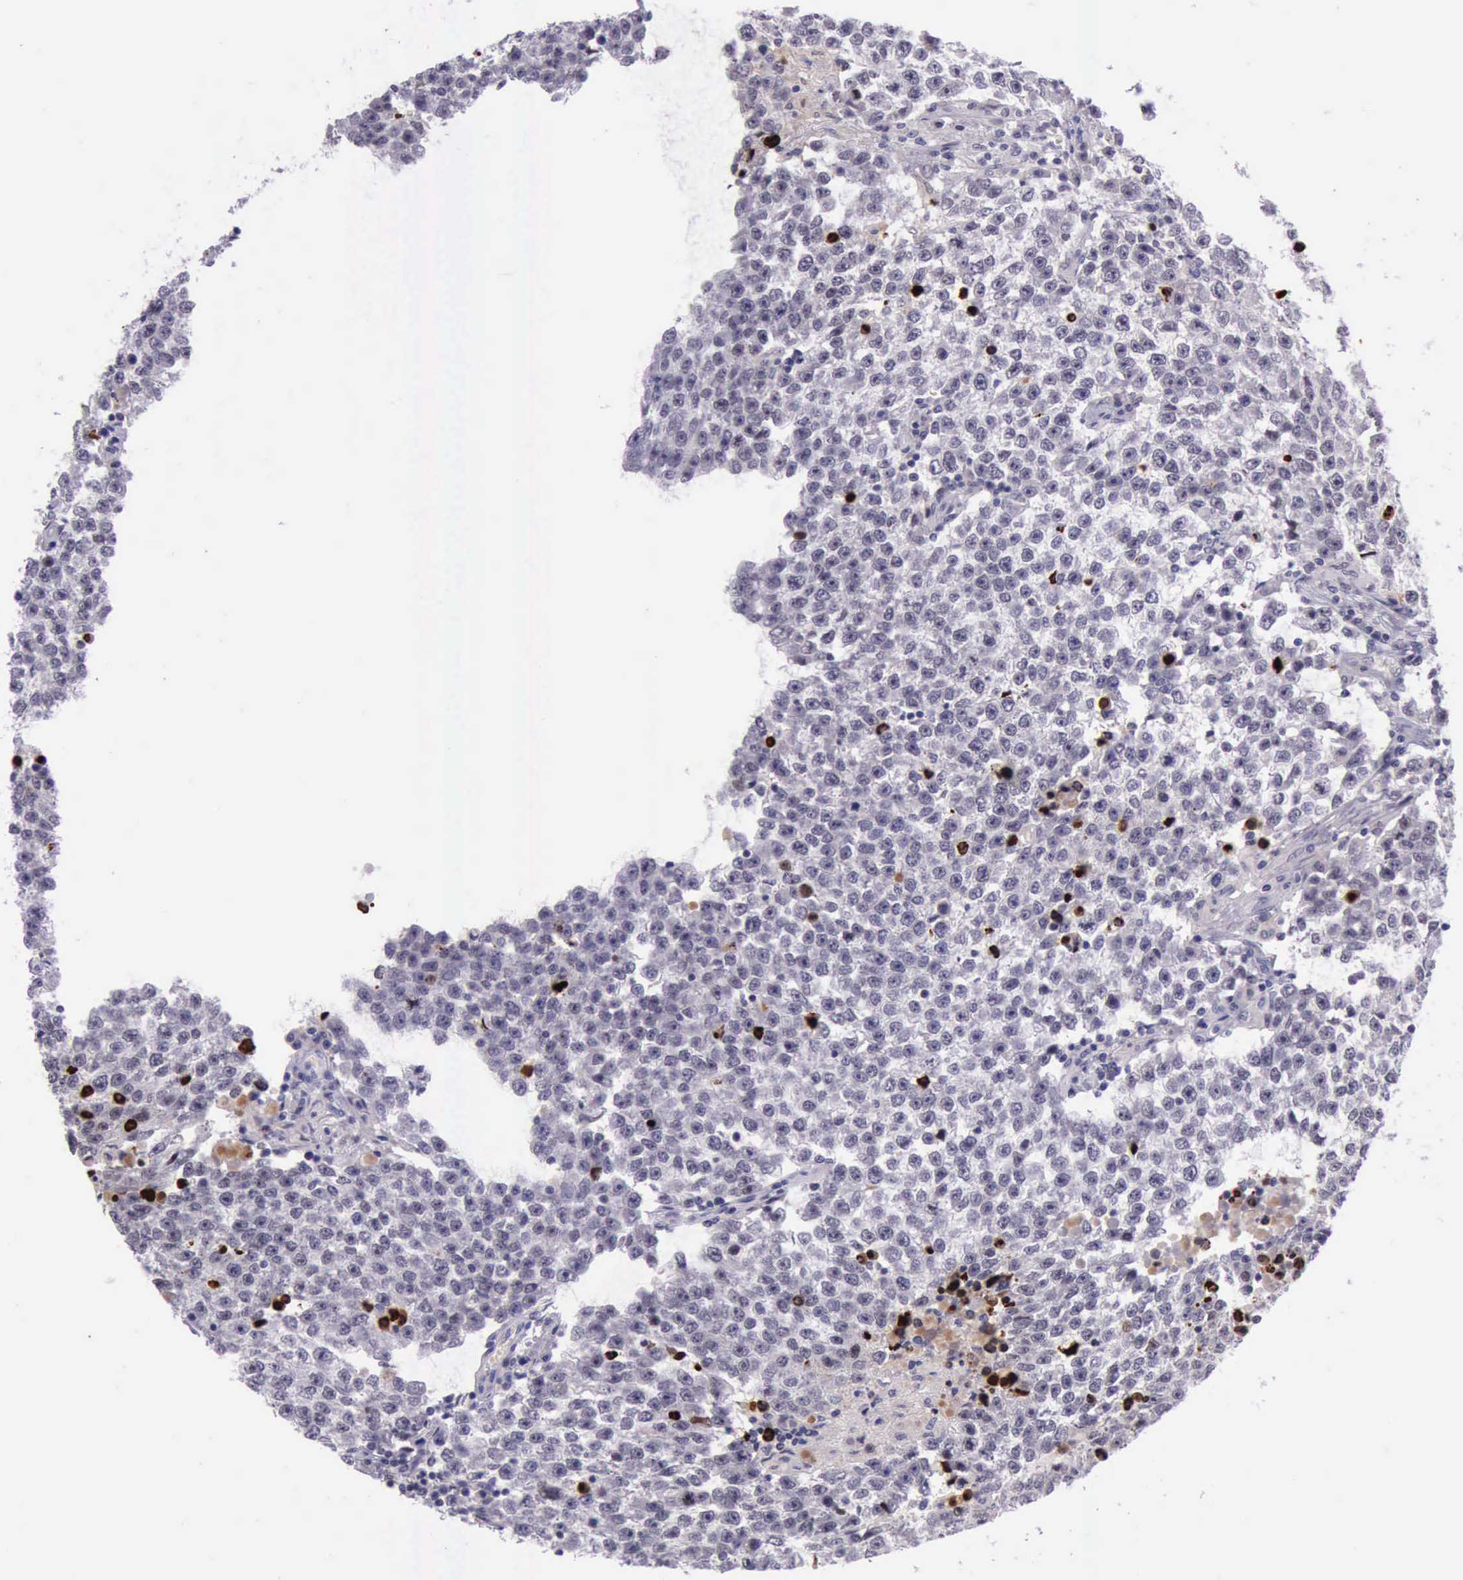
{"staining": {"intensity": "strong", "quantity": "<25%", "location": "nuclear"}, "tissue": "testis cancer", "cell_type": "Tumor cells", "image_type": "cancer", "snomed": [{"axis": "morphology", "description": "Seminoma, NOS"}, {"axis": "topography", "description": "Testis"}], "caption": "This photomicrograph reveals testis cancer stained with immunohistochemistry (IHC) to label a protein in brown. The nuclear of tumor cells show strong positivity for the protein. Nuclei are counter-stained blue.", "gene": "PARP1", "patient": {"sex": "male", "age": 36}}